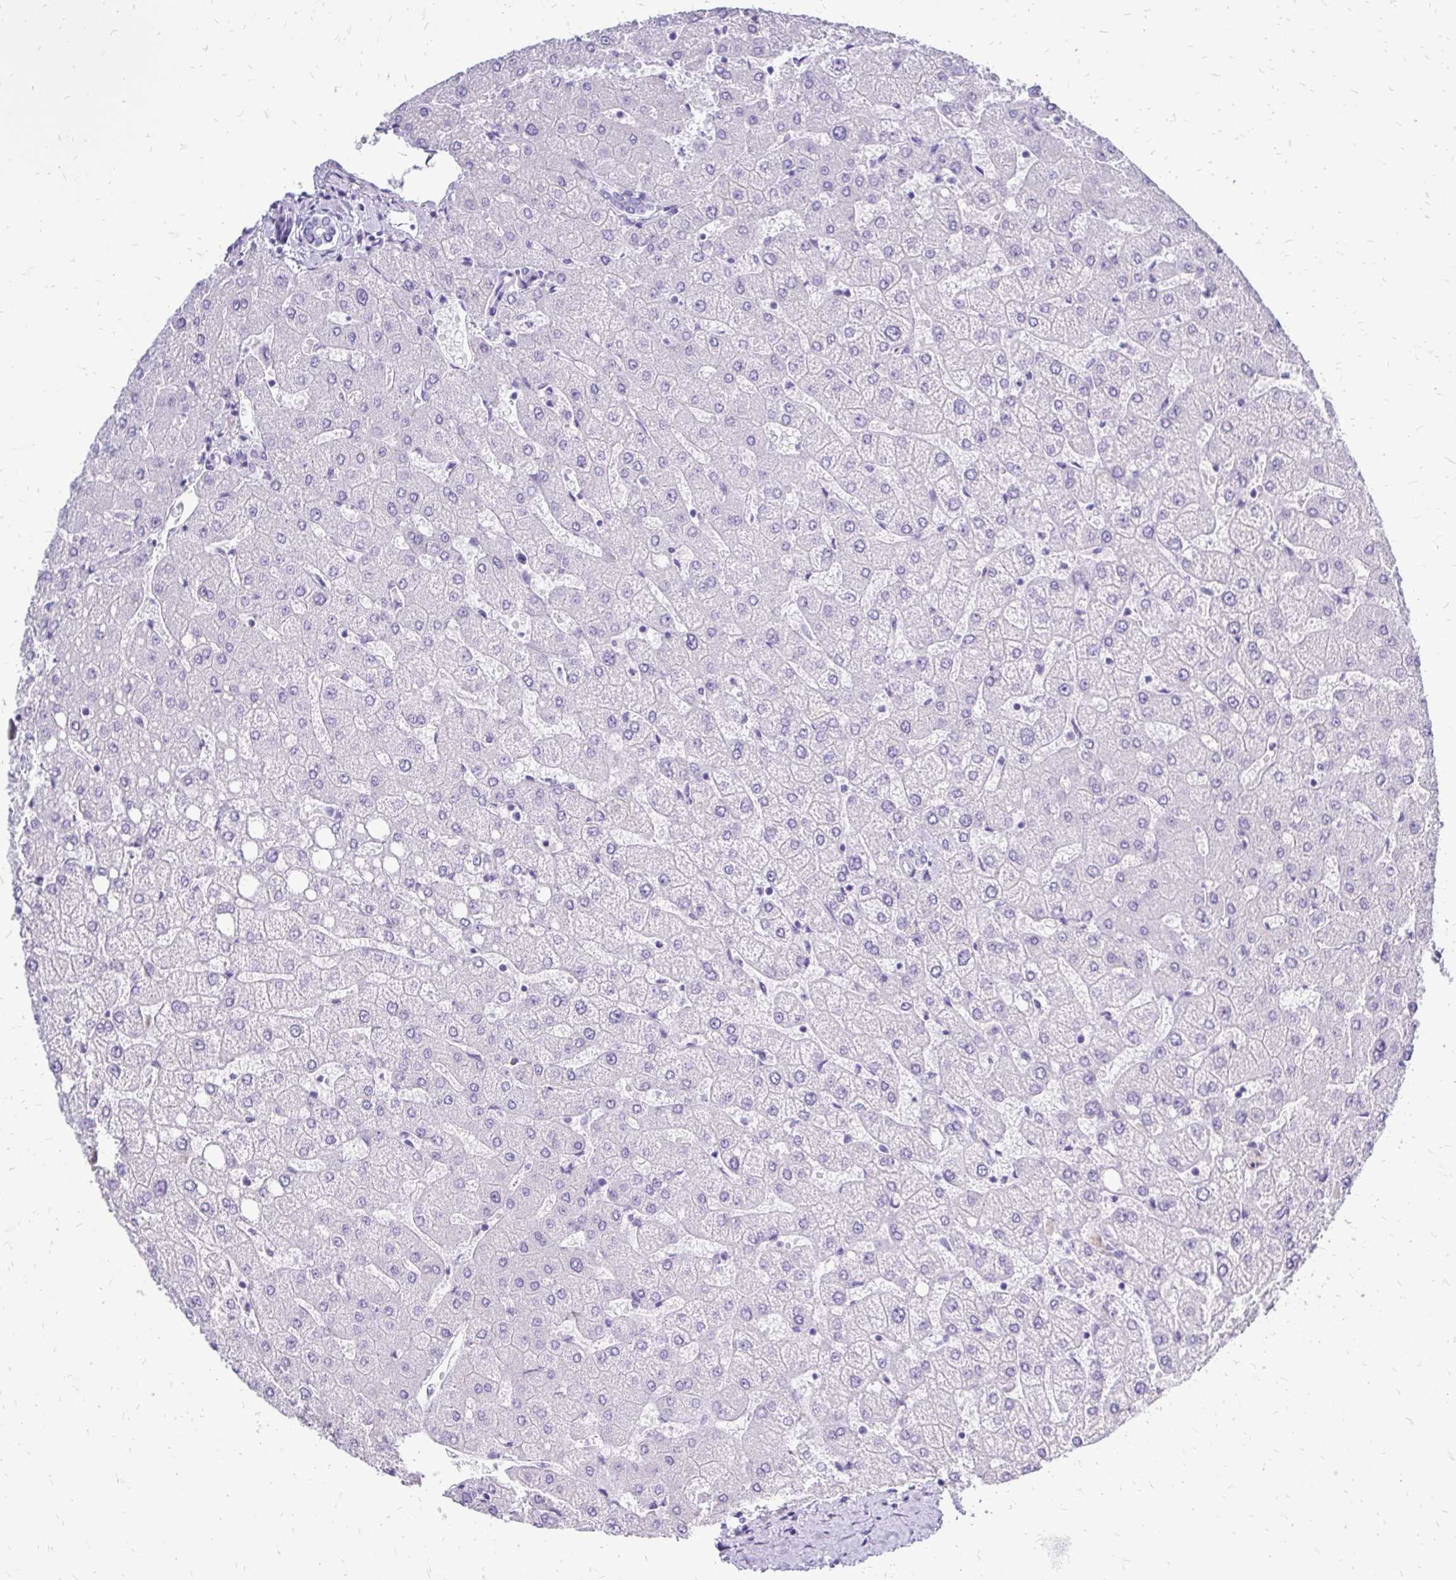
{"staining": {"intensity": "negative", "quantity": "none", "location": "none"}, "tissue": "liver", "cell_type": "Cholangiocytes", "image_type": "normal", "snomed": [{"axis": "morphology", "description": "Normal tissue, NOS"}, {"axis": "topography", "description": "Liver"}], "caption": "Human liver stained for a protein using immunohistochemistry shows no positivity in cholangiocytes.", "gene": "SLC32A1", "patient": {"sex": "female", "age": 54}}